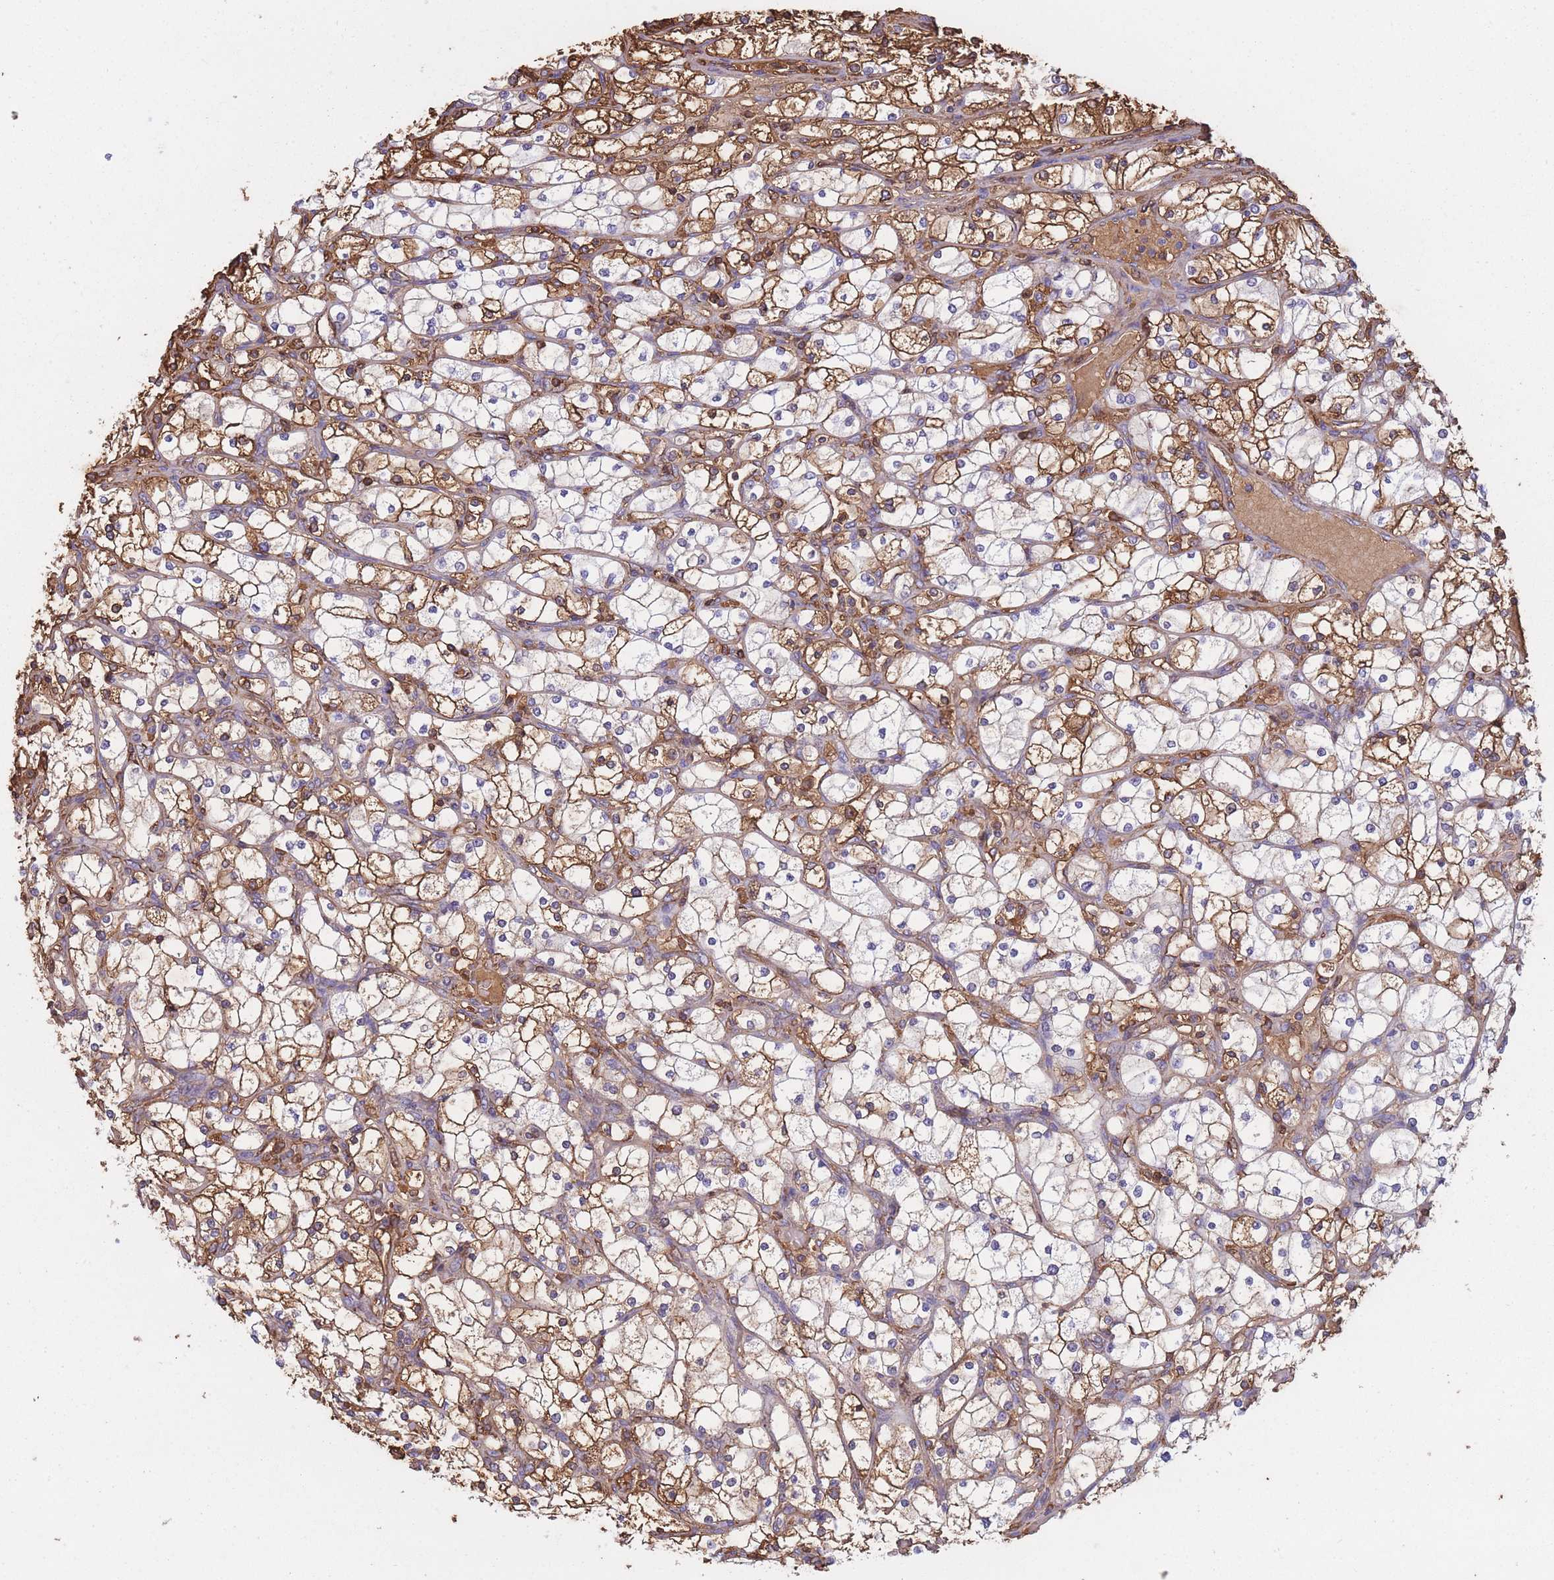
{"staining": {"intensity": "moderate", "quantity": "25%-75%", "location": "cytoplasmic/membranous"}, "tissue": "renal cancer", "cell_type": "Tumor cells", "image_type": "cancer", "snomed": [{"axis": "morphology", "description": "Adenocarcinoma, NOS"}, {"axis": "topography", "description": "Kidney"}], "caption": "IHC micrograph of neoplastic tissue: human renal cancer (adenocarcinoma) stained using IHC demonstrates medium levels of moderate protein expression localized specifically in the cytoplasmic/membranous of tumor cells, appearing as a cytoplasmic/membranous brown color.", "gene": "KAT2A", "patient": {"sex": "male", "age": 80}}